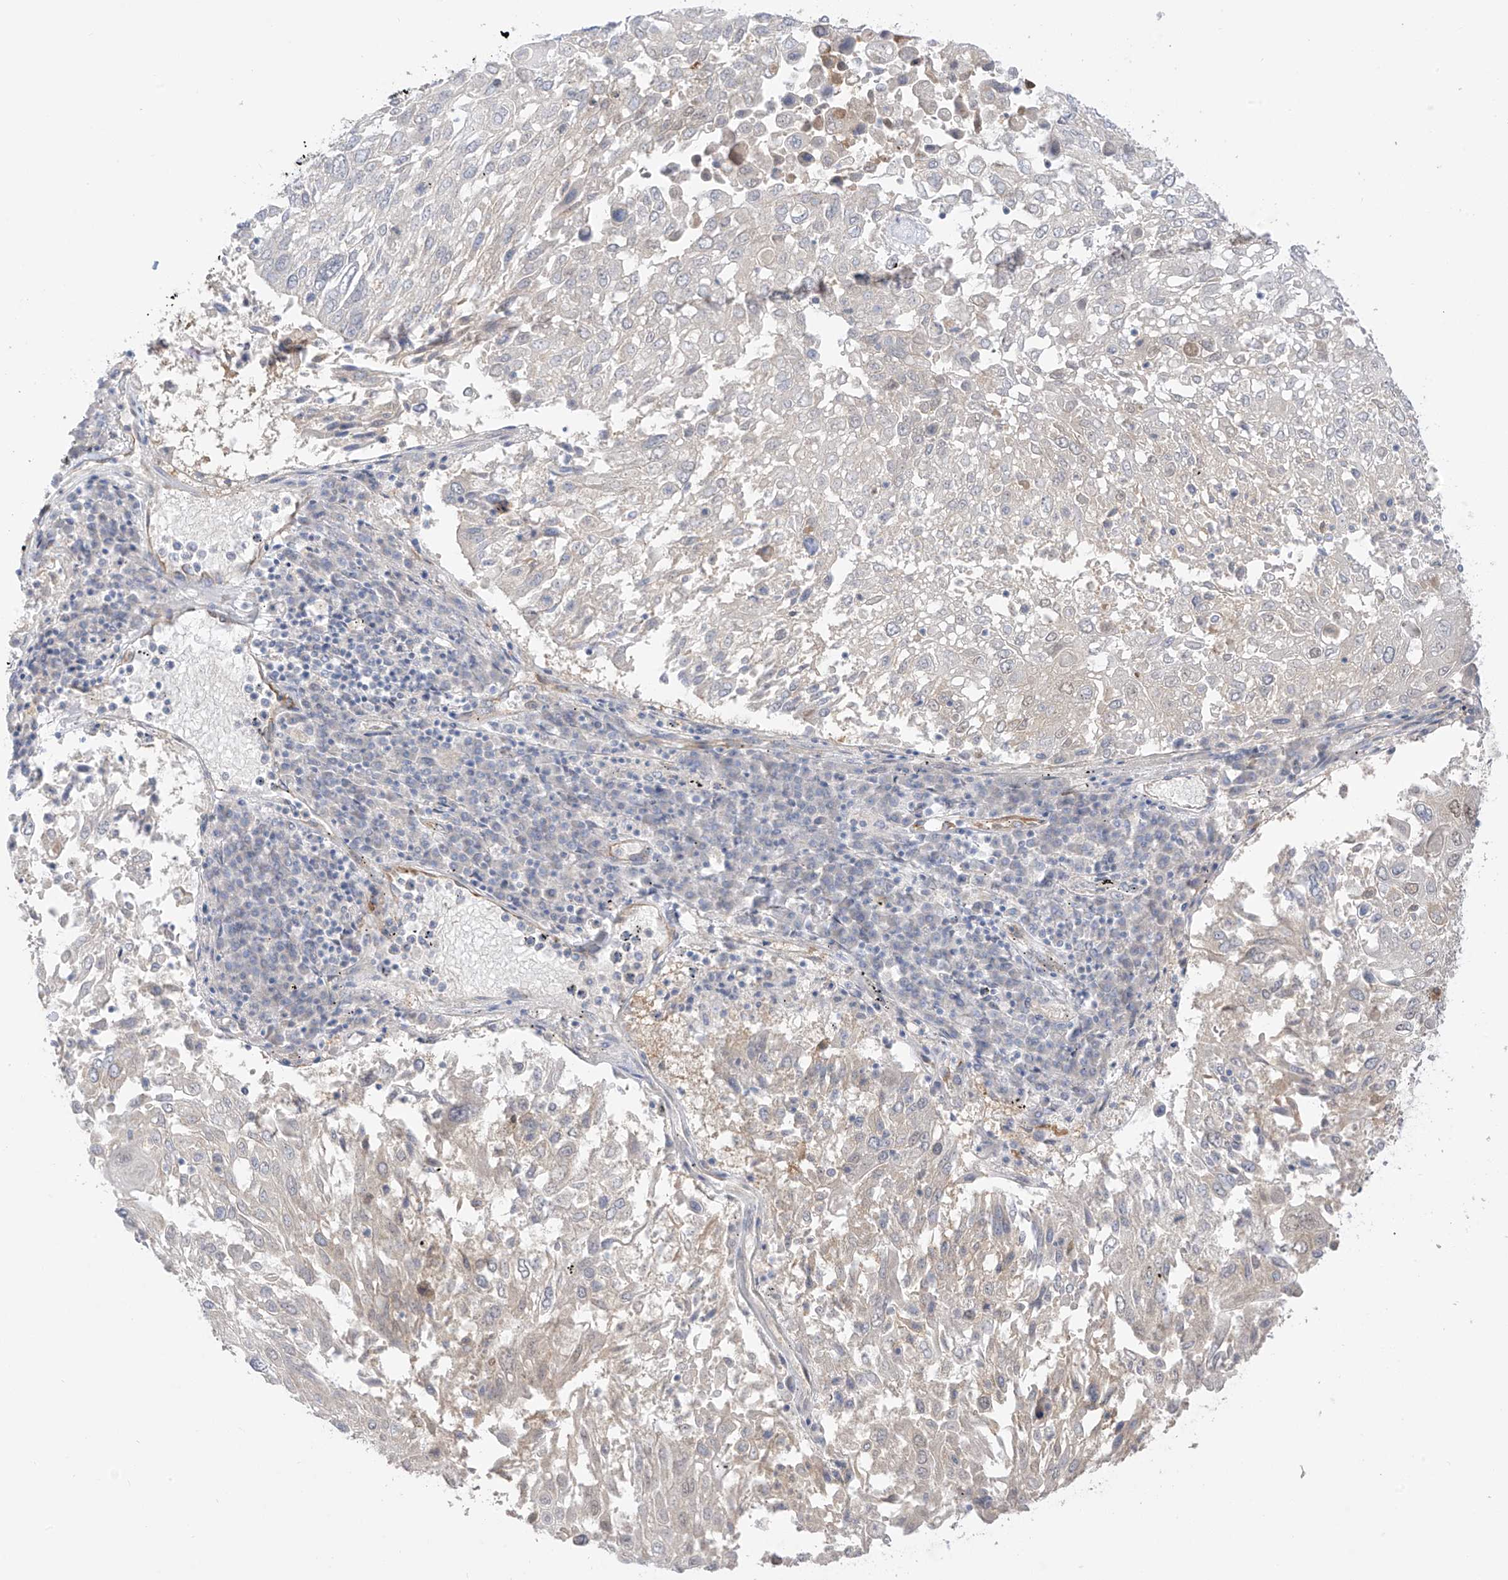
{"staining": {"intensity": "negative", "quantity": "none", "location": "none"}, "tissue": "lung cancer", "cell_type": "Tumor cells", "image_type": "cancer", "snomed": [{"axis": "morphology", "description": "Squamous cell carcinoma, NOS"}, {"axis": "topography", "description": "Lung"}], "caption": "A high-resolution histopathology image shows immunohistochemistry staining of lung cancer, which reveals no significant expression in tumor cells. (DAB (3,3'-diaminobenzidine) IHC visualized using brightfield microscopy, high magnification).", "gene": "EIPR1", "patient": {"sex": "male", "age": 65}}